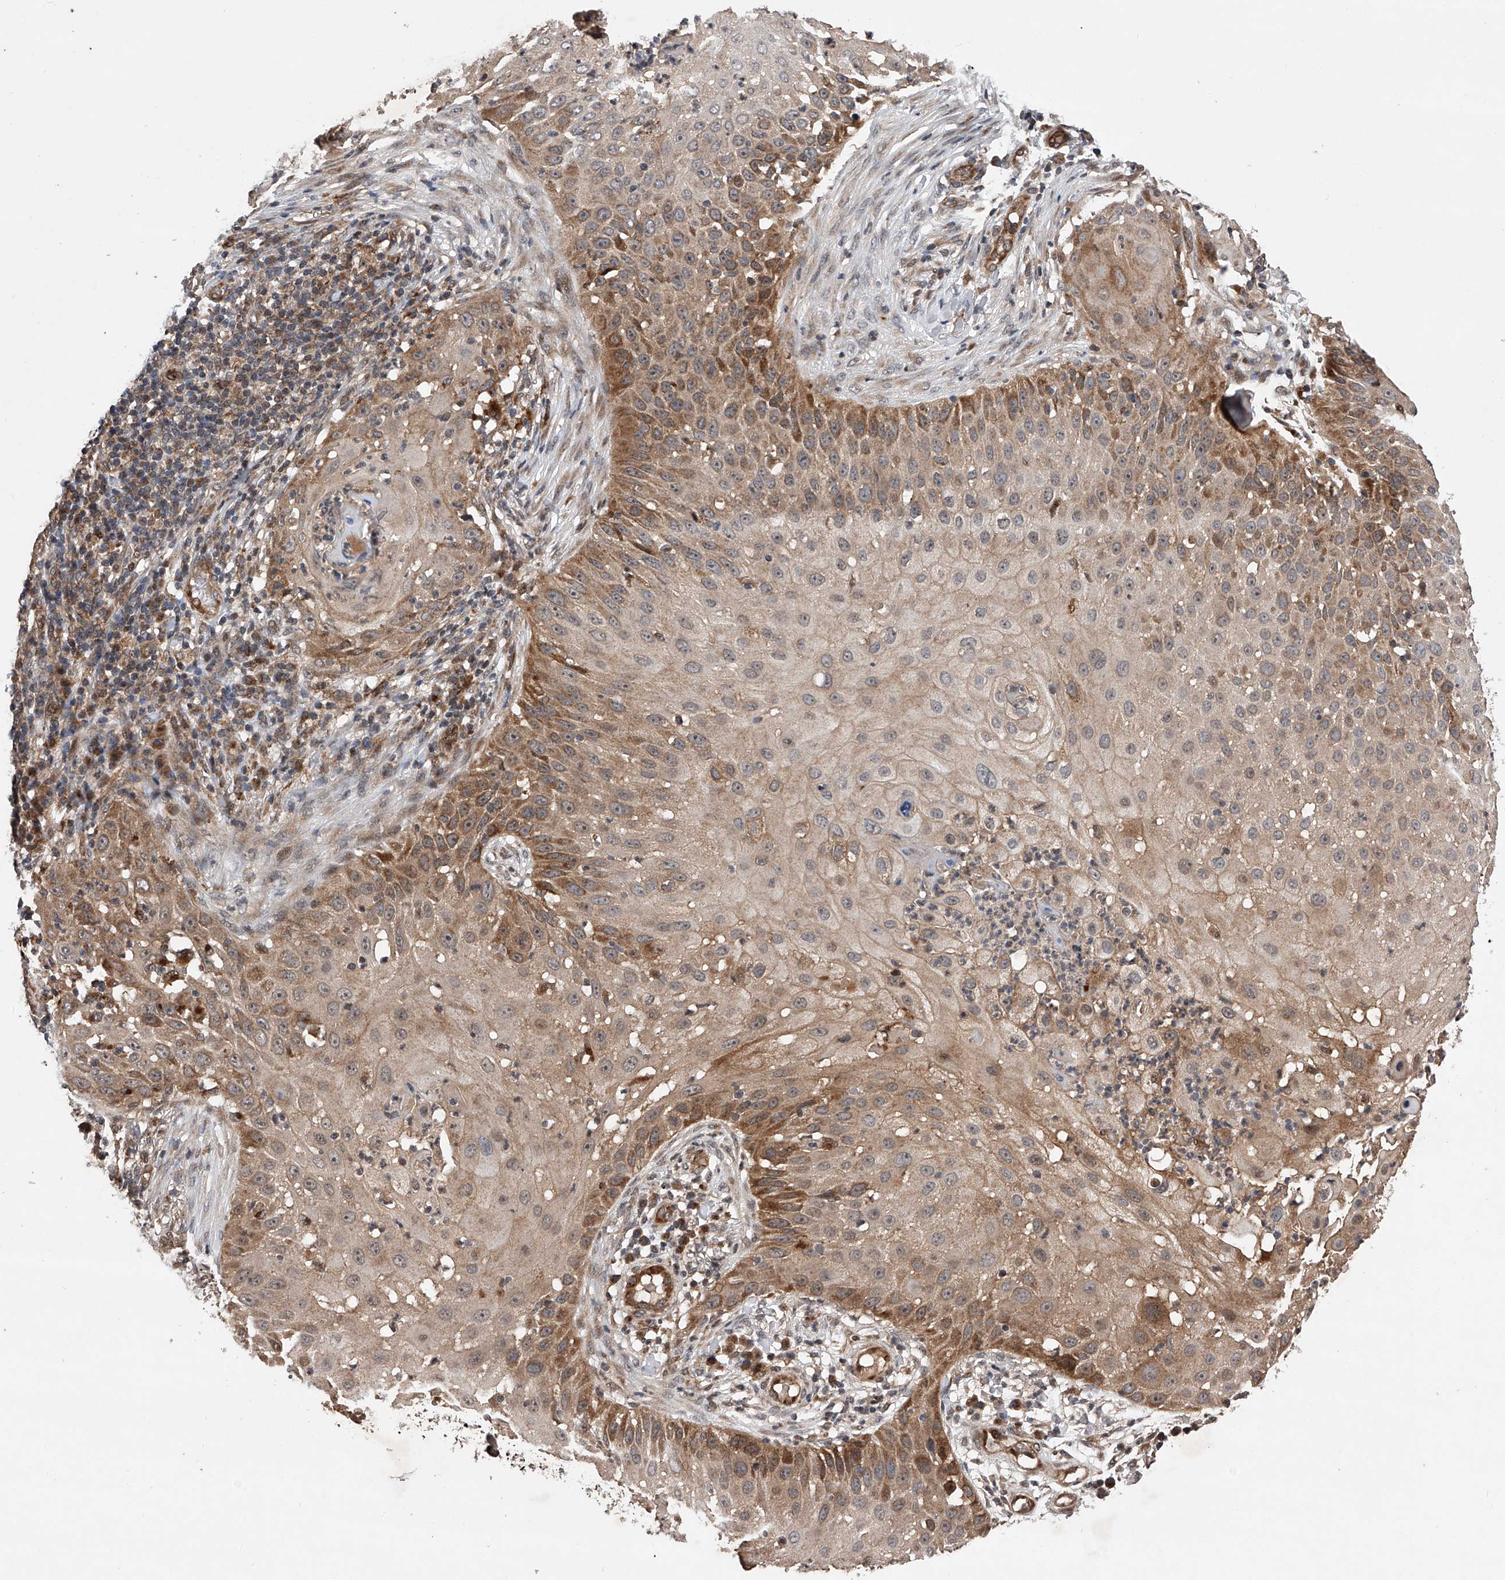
{"staining": {"intensity": "moderate", "quantity": ">75%", "location": "cytoplasmic/membranous"}, "tissue": "skin cancer", "cell_type": "Tumor cells", "image_type": "cancer", "snomed": [{"axis": "morphology", "description": "Squamous cell carcinoma, NOS"}, {"axis": "topography", "description": "Skin"}], "caption": "Moderate cytoplasmic/membranous positivity for a protein is present in about >75% of tumor cells of skin cancer (squamous cell carcinoma) using IHC.", "gene": "MAP3K11", "patient": {"sex": "female", "age": 44}}